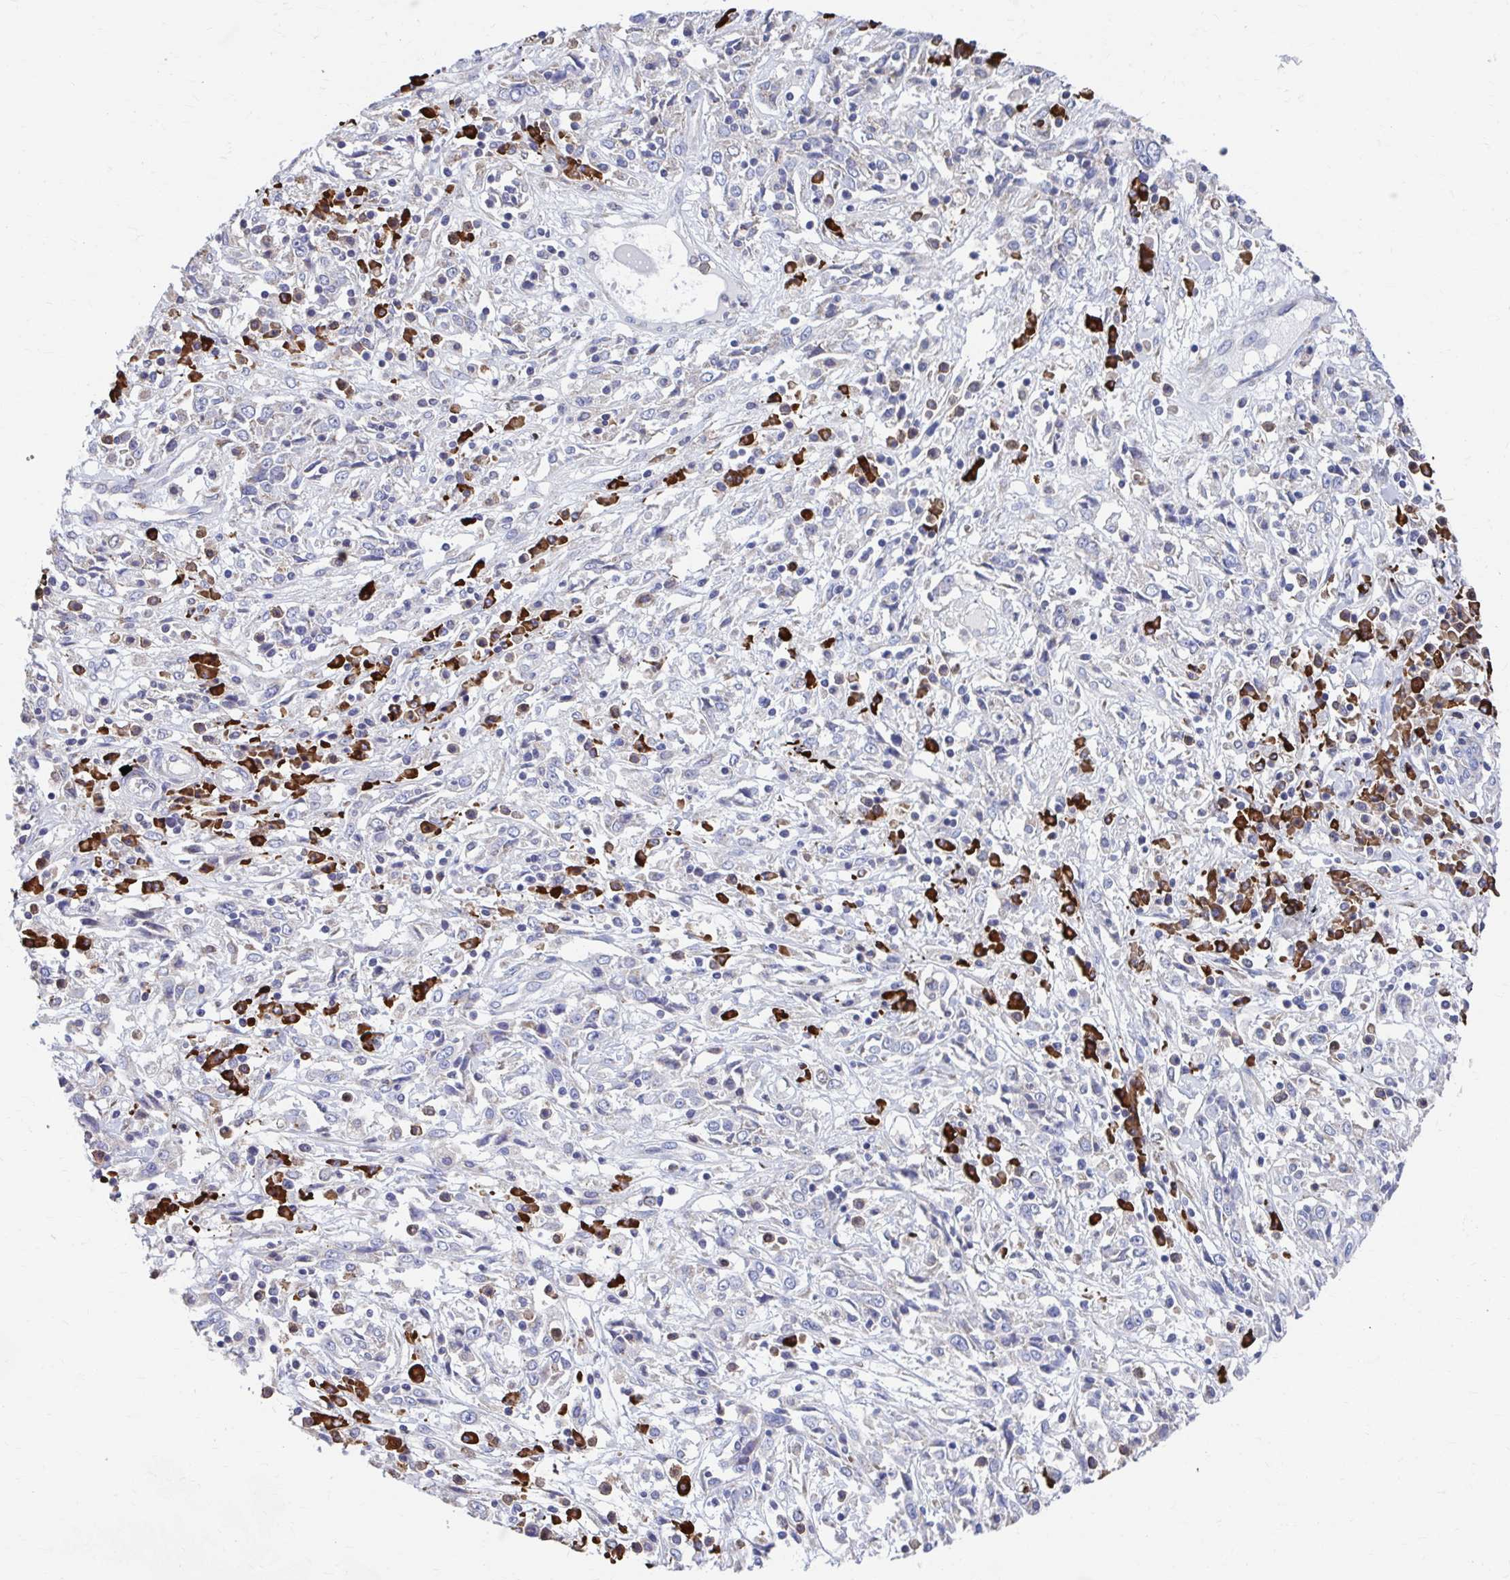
{"staining": {"intensity": "negative", "quantity": "none", "location": "none"}, "tissue": "cervical cancer", "cell_type": "Tumor cells", "image_type": "cancer", "snomed": [{"axis": "morphology", "description": "Adenocarcinoma, NOS"}, {"axis": "topography", "description": "Cervix"}], "caption": "The micrograph demonstrates no staining of tumor cells in adenocarcinoma (cervical).", "gene": "FKBP2", "patient": {"sex": "female", "age": 40}}